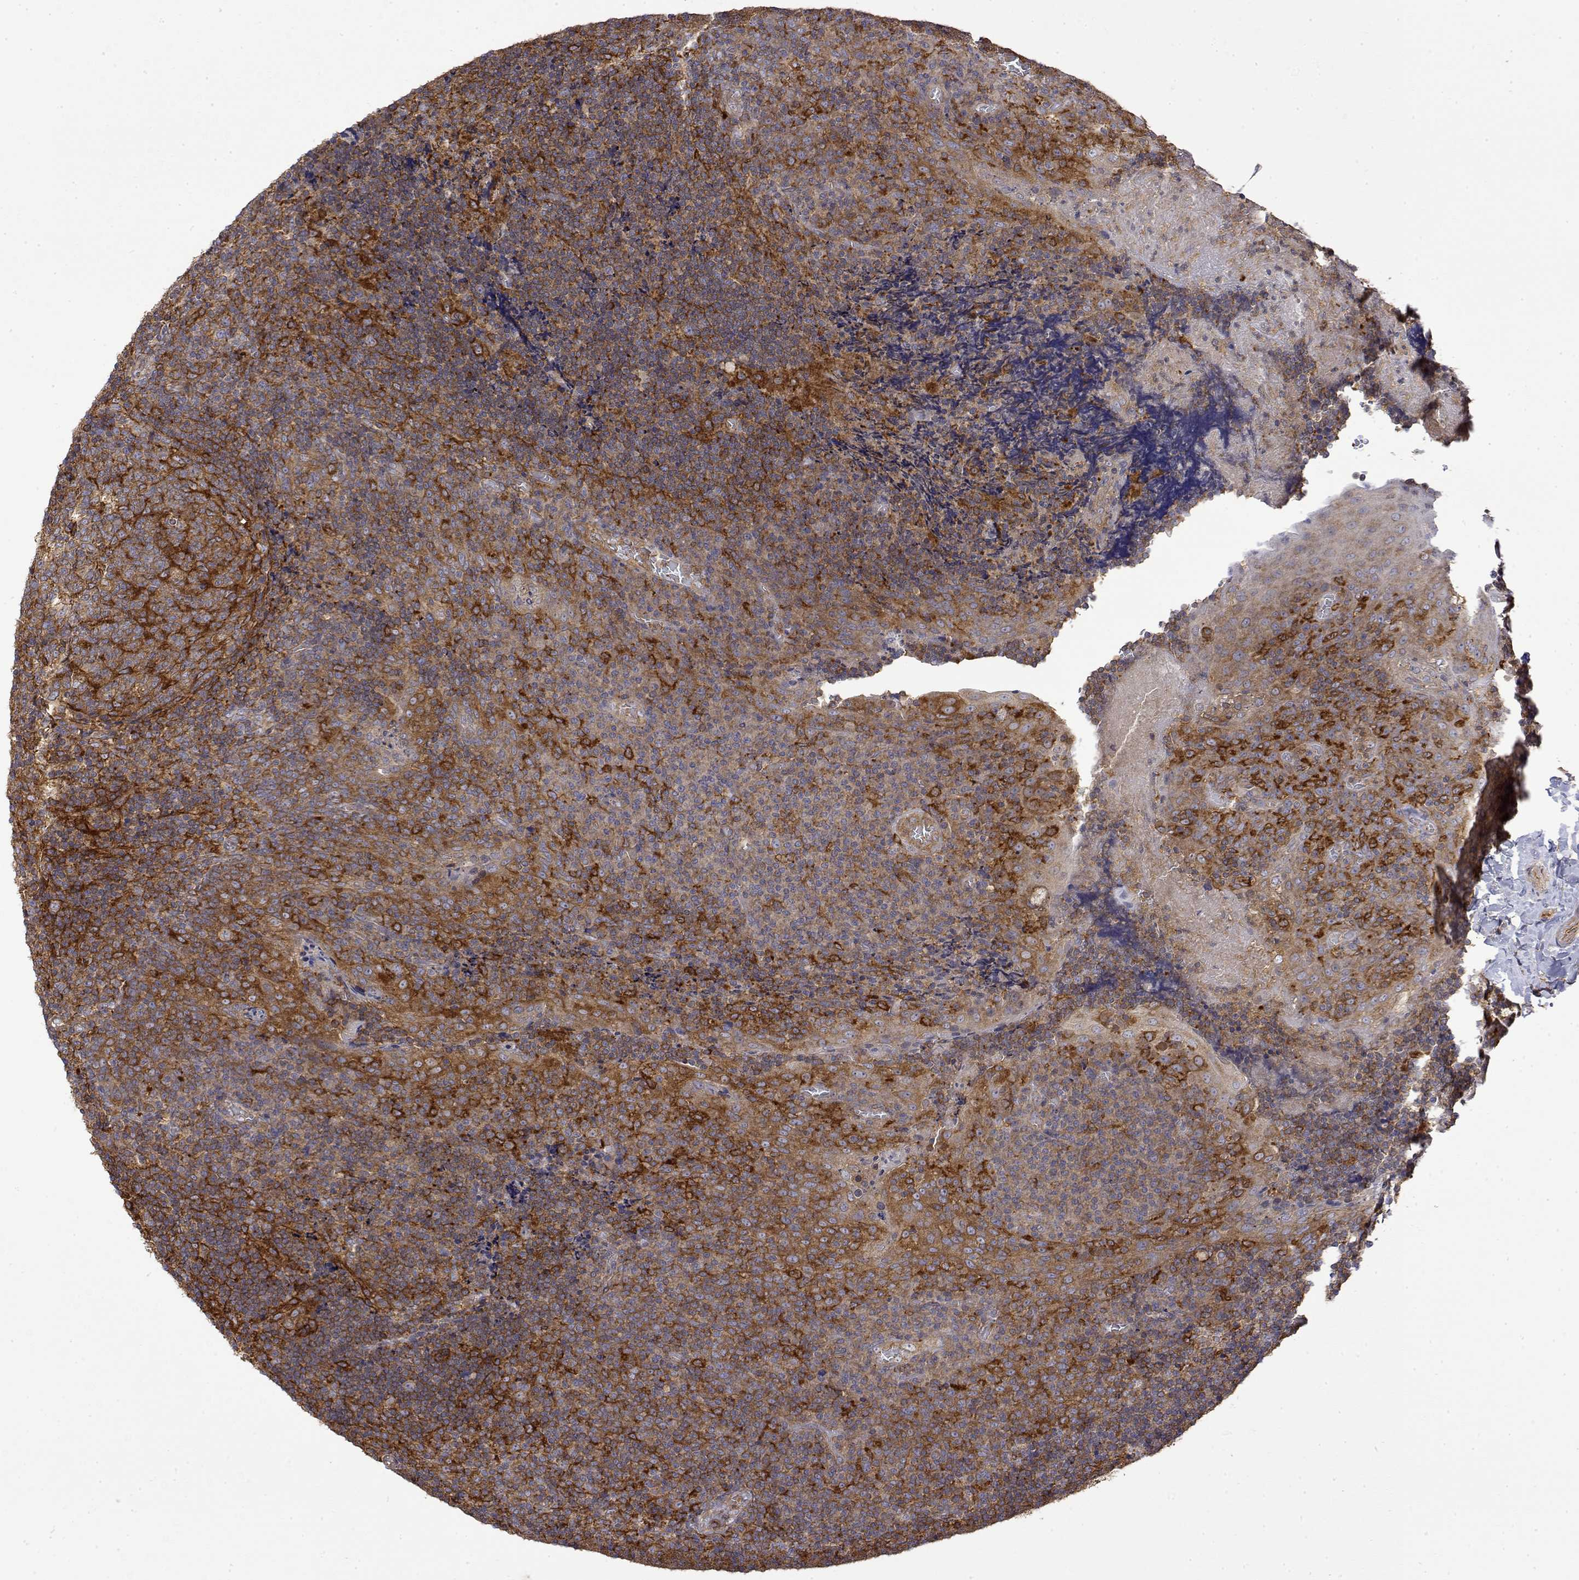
{"staining": {"intensity": "weak", "quantity": ">75%", "location": "cytoplasmic/membranous"}, "tissue": "tonsil", "cell_type": "Germinal center cells", "image_type": "normal", "snomed": [{"axis": "morphology", "description": "Normal tissue, NOS"}, {"axis": "topography", "description": "Tonsil"}], "caption": "Immunohistochemistry (IHC) (DAB) staining of normal tonsil demonstrates weak cytoplasmic/membranous protein expression in approximately >75% of germinal center cells.", "gene": "PACSIN2", "patient": {"sex": "male", "age": 17}}